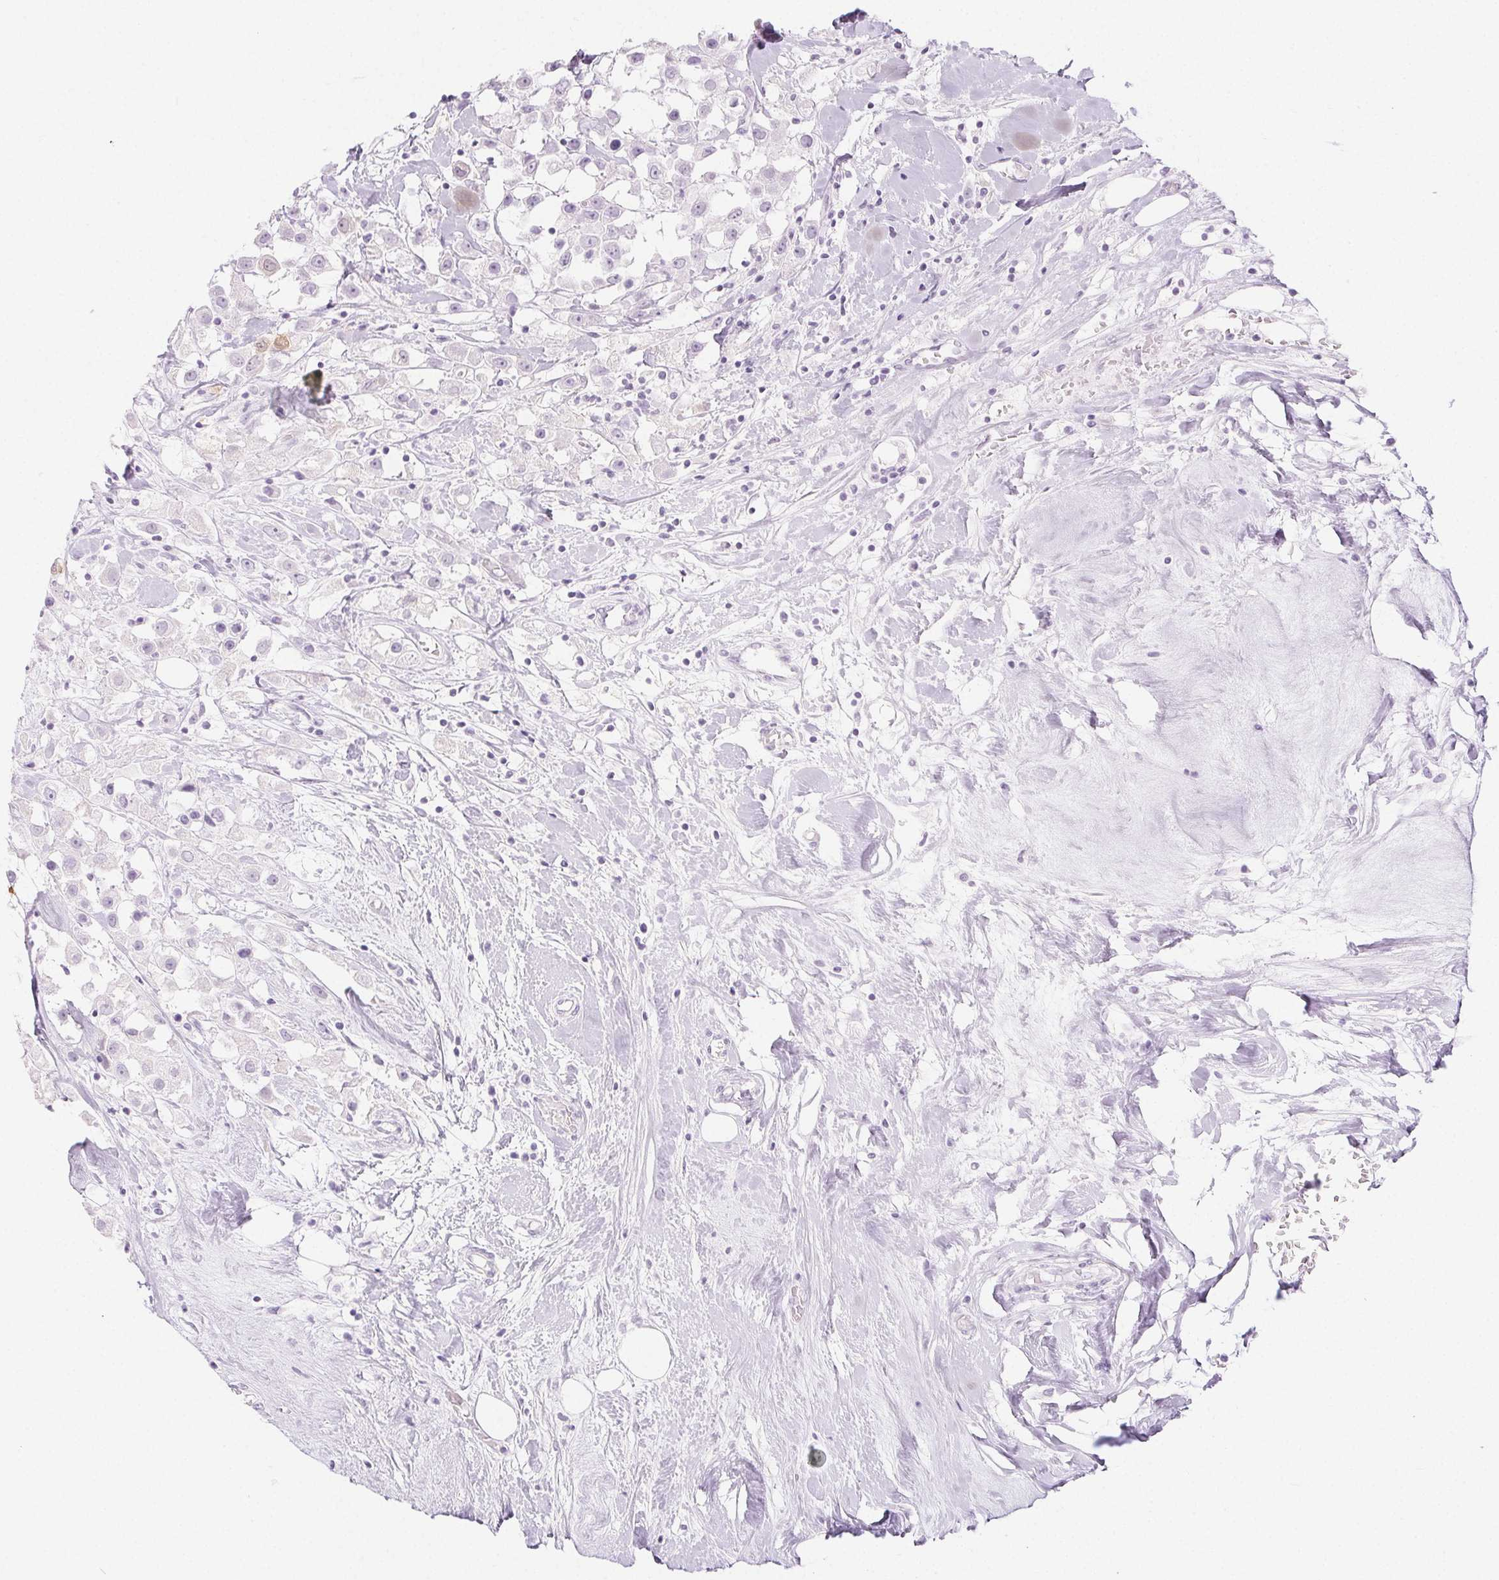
{"staining": {"intensity": "negative", "quantity": "none", "location": "none"}, "tissue": "breast cancer", "cell_type": "Tumor cells", "image_type": "cancer", "snomed": [{"axis": "morphology", "description": "Duct carcinoma"}, {"axis": "topography", "description": "Breast"}], "caption": "High magnification brightfield microscopy of breast cancer stained with DAB (3,3'-diaminobenzidine) (brown) and counterstained with hematoxylin (blue): tumor cells show no significant expression.", "gene": "SPRR3", "patient": {"sex": "female", "age": 61}}